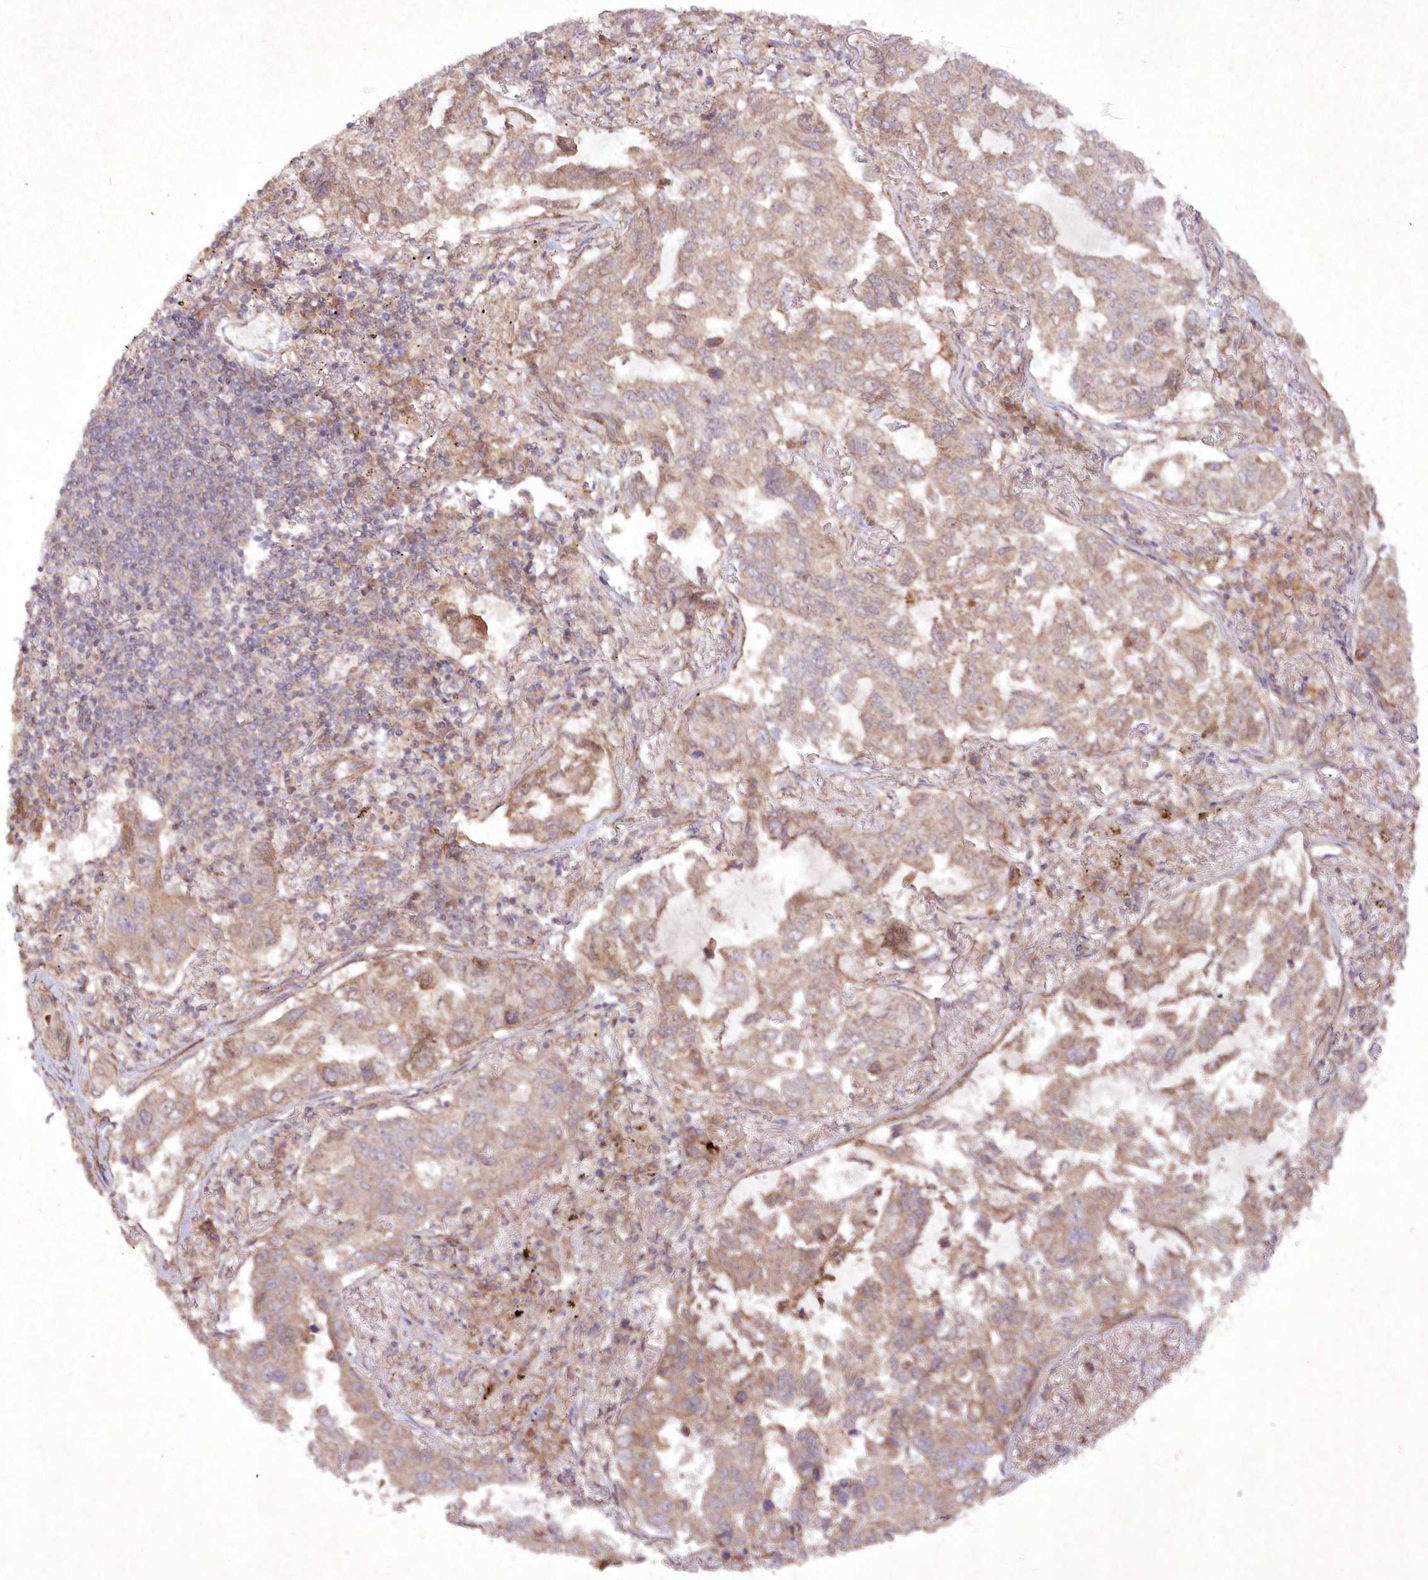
{"staining": {"intensity": "moderate", "quantity": "25%-75%", "location": "cytoplasmic/membranous"}, "tissue": "lung cancer", "cell_type": "Tumor cells", "image_type": "cancer", "snomed": [{"axis": "morphology", "description": "Adenocarcinoma, NOS"}, {"axis": "topography", "description": "Lung"}], "caption": "Tumor cells display medium levels of moderate cytoplasmic/membranous positivity in about 25%-75% of cells in adenocarcinoma (lung).", "gene": "APOM", "patient": {"sex": "male", "age": 64}}